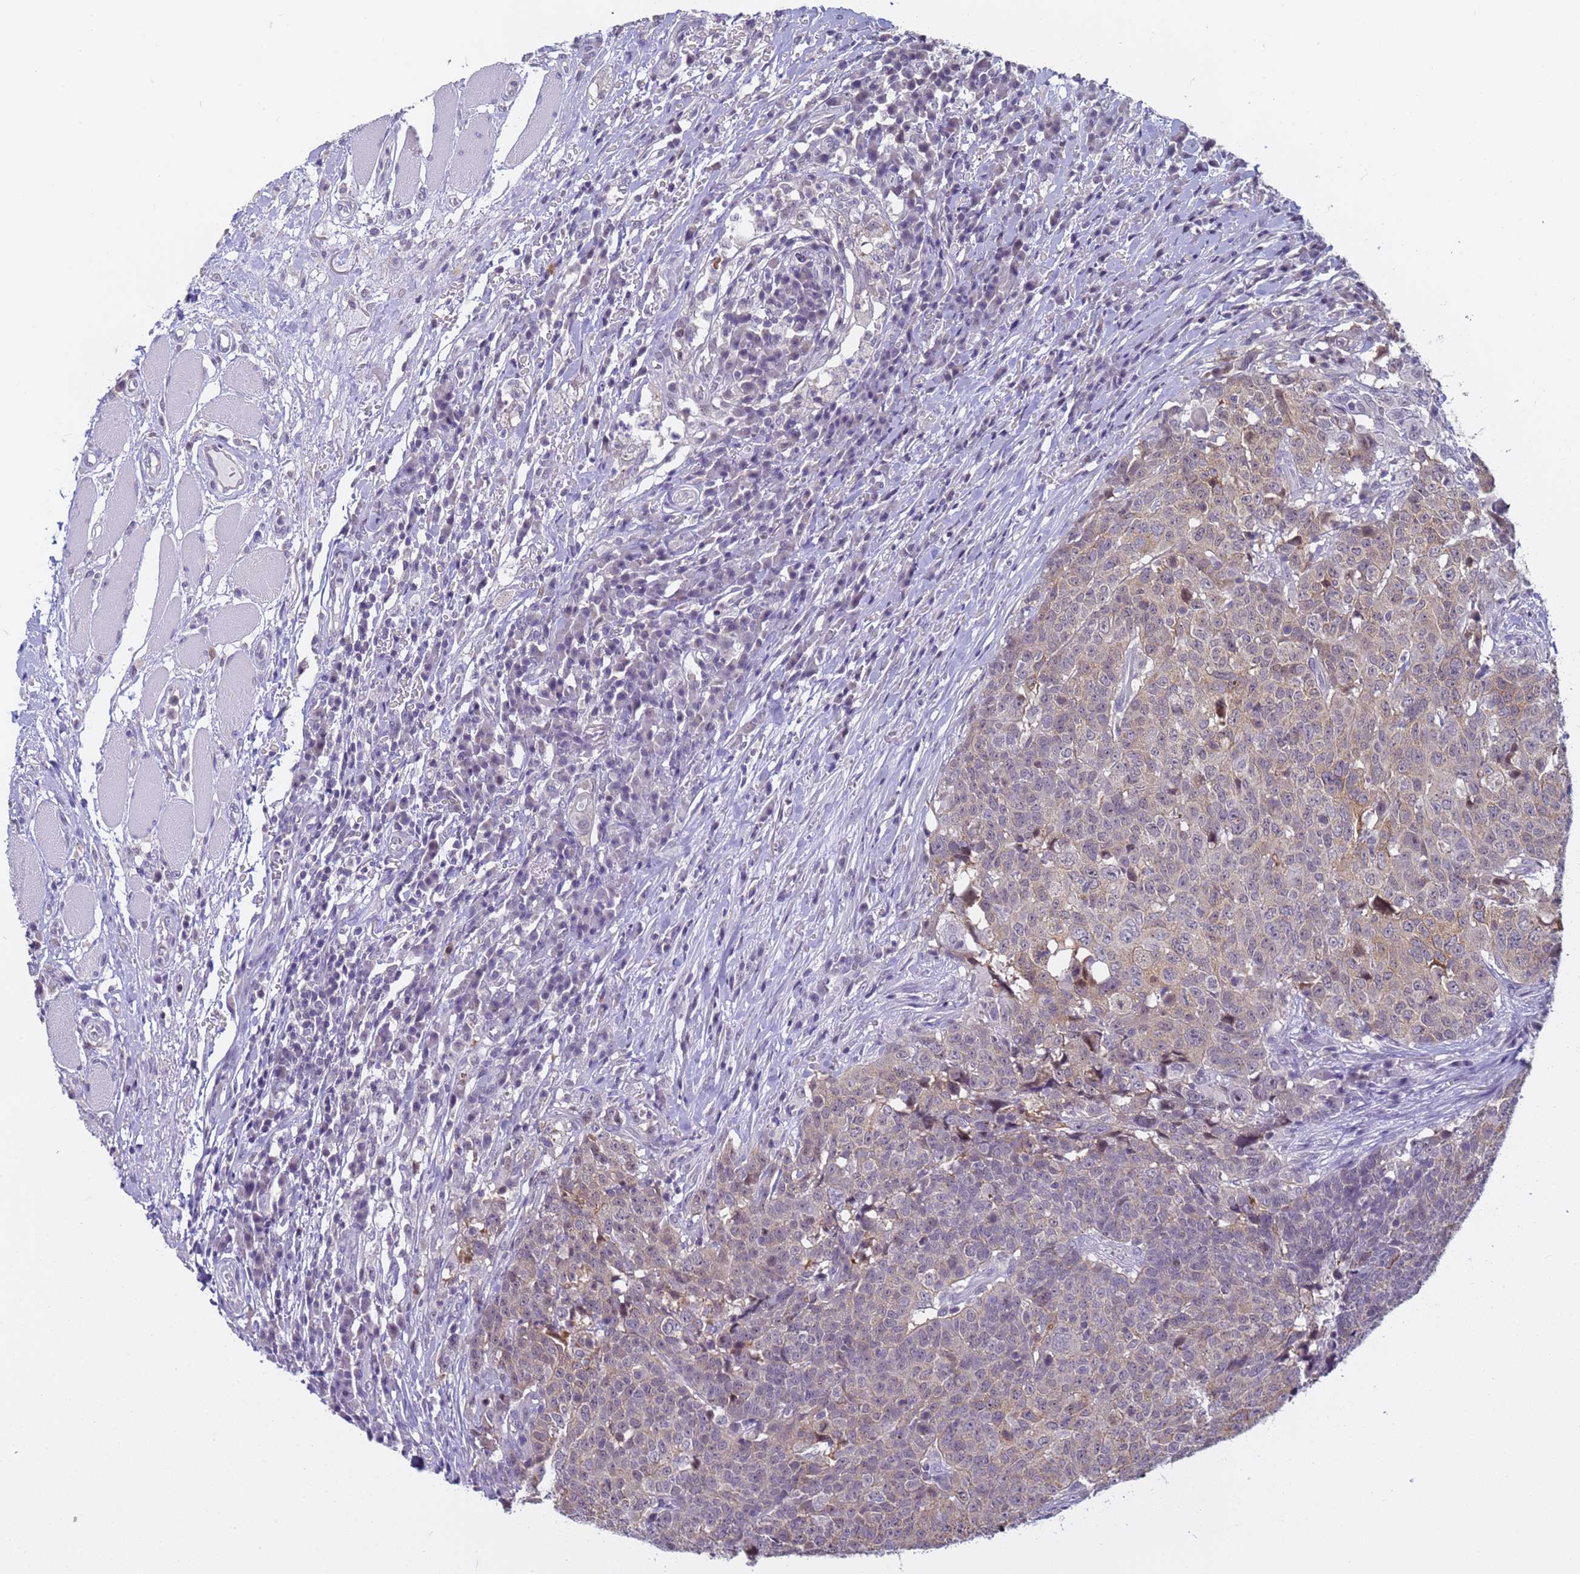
{"staining": {"intensity": "weak", "quantity": "<25%", "location": "cytoplasmic/membranous"}, "tissue": "head and neck cancer", "cell_type": "Tumor cells", "image_type": "cancer", "snomed": [{"axis": "morphology", "description": "Squamous cell carcinoma, NOS"}, {"axis": "topography", "description": "Head-Neck"}], "caption": "Image shows no protein staining in tumor cells of head and neck cancer (squamous cell carcinoma) tissue.", "gene": "VWA3A", "patient": {"sex": "male", "age": 66}}